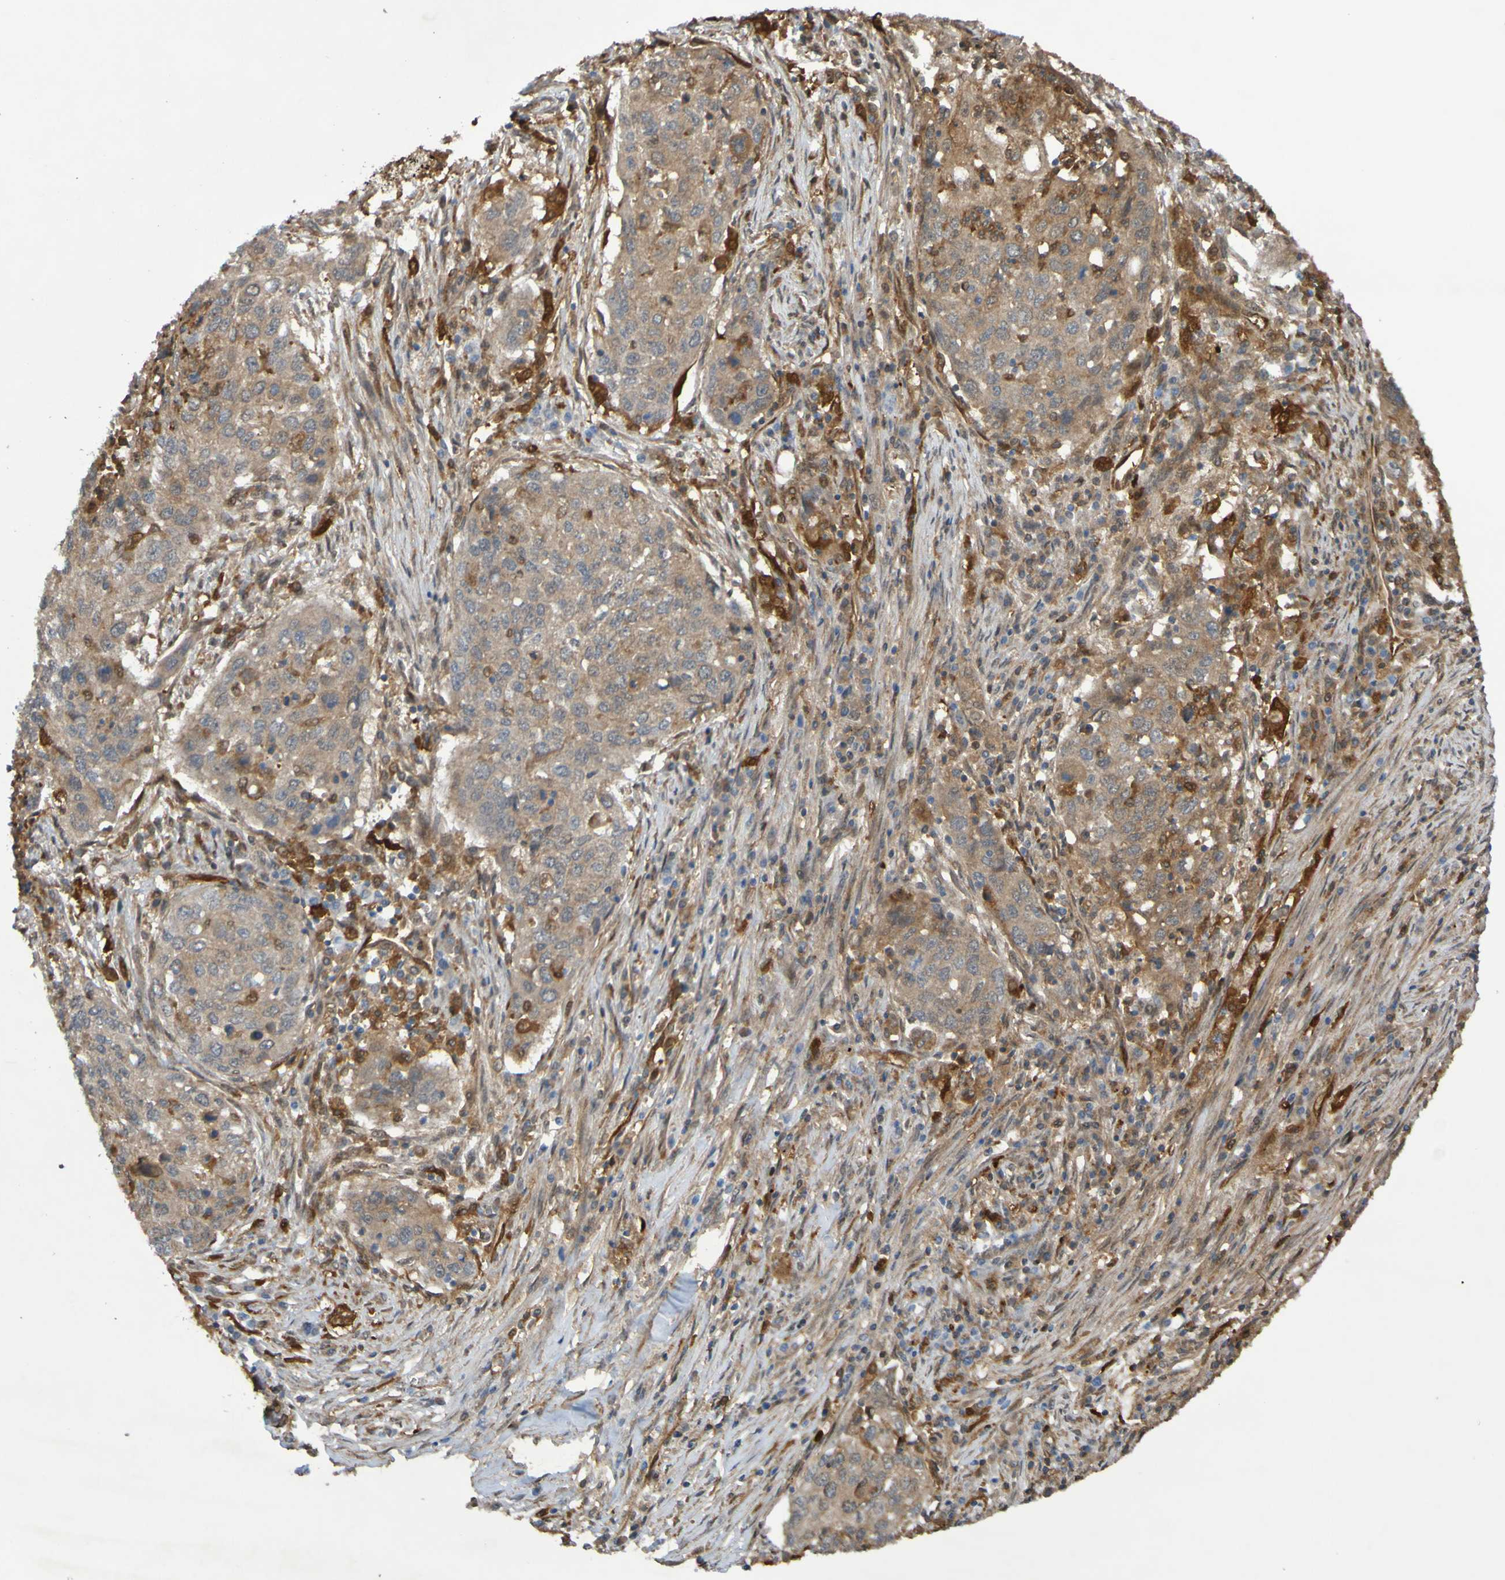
{"staining": {"intensity": "moderate", "quantity": ">75%", "location": "cytoplasmic/membranous"}, "tissue": "lung cancer", "cell_type": "Tumor cells", "image_type": "cancer", "snomed": [{"axis": "morphology", "description": "Squamous cell carcinoma, NOS"}, {"axis": "topography", "description": "Lung"}], "caption": "Lung cancer was stained to show a protein in brown. There is medium levels of moderate cytoplasmic/membranous expression in approximately >75% of tumor cells.", "gene": "SERPINB6", "patient": {"sex": "female", "age": 63}}